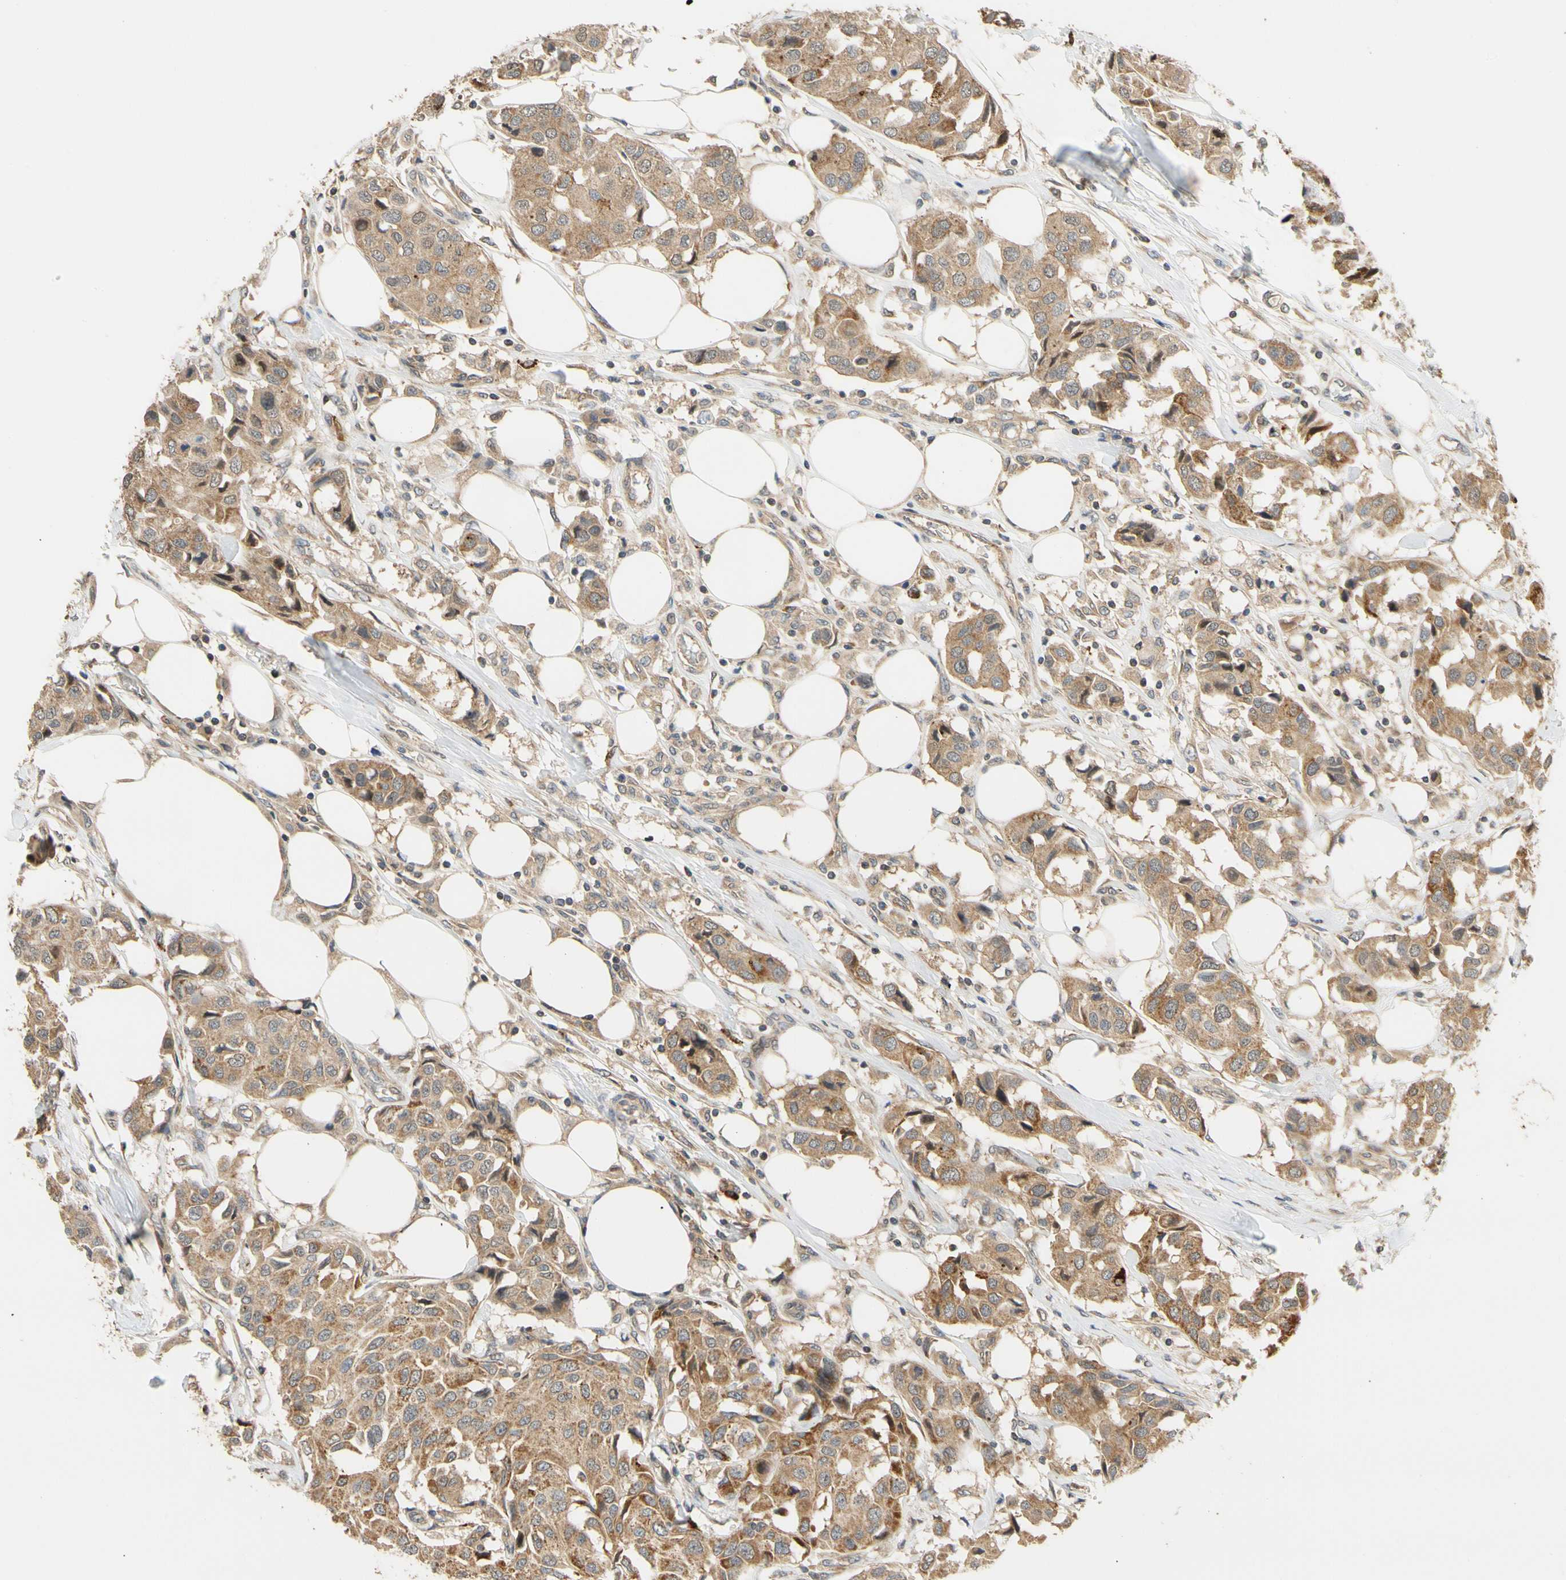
{"staining": {"intensity": "moderate", "quantity": ">75%", "location": "cytoplasmic/membranous"}, "tissue": "breast cancer", "cell_type": "Tumor cells", "image_type": "cancer", "snomed": [{"axis": "morphology", "description": "Duct carcinoma"}, {"axis": "topography", "description": "Breast"}], "caption": "Brown immunohistochemical staining in breast cancer (infiltrating ductal carcinoma) displays moderate cytoplasmic/membranous positivity in about >75% of tumor cells. (DAB IHC with brightfield microscopy, high magnification).", "gene": "ANKHD1", "patient": {"sex": "female", "age": 80}}